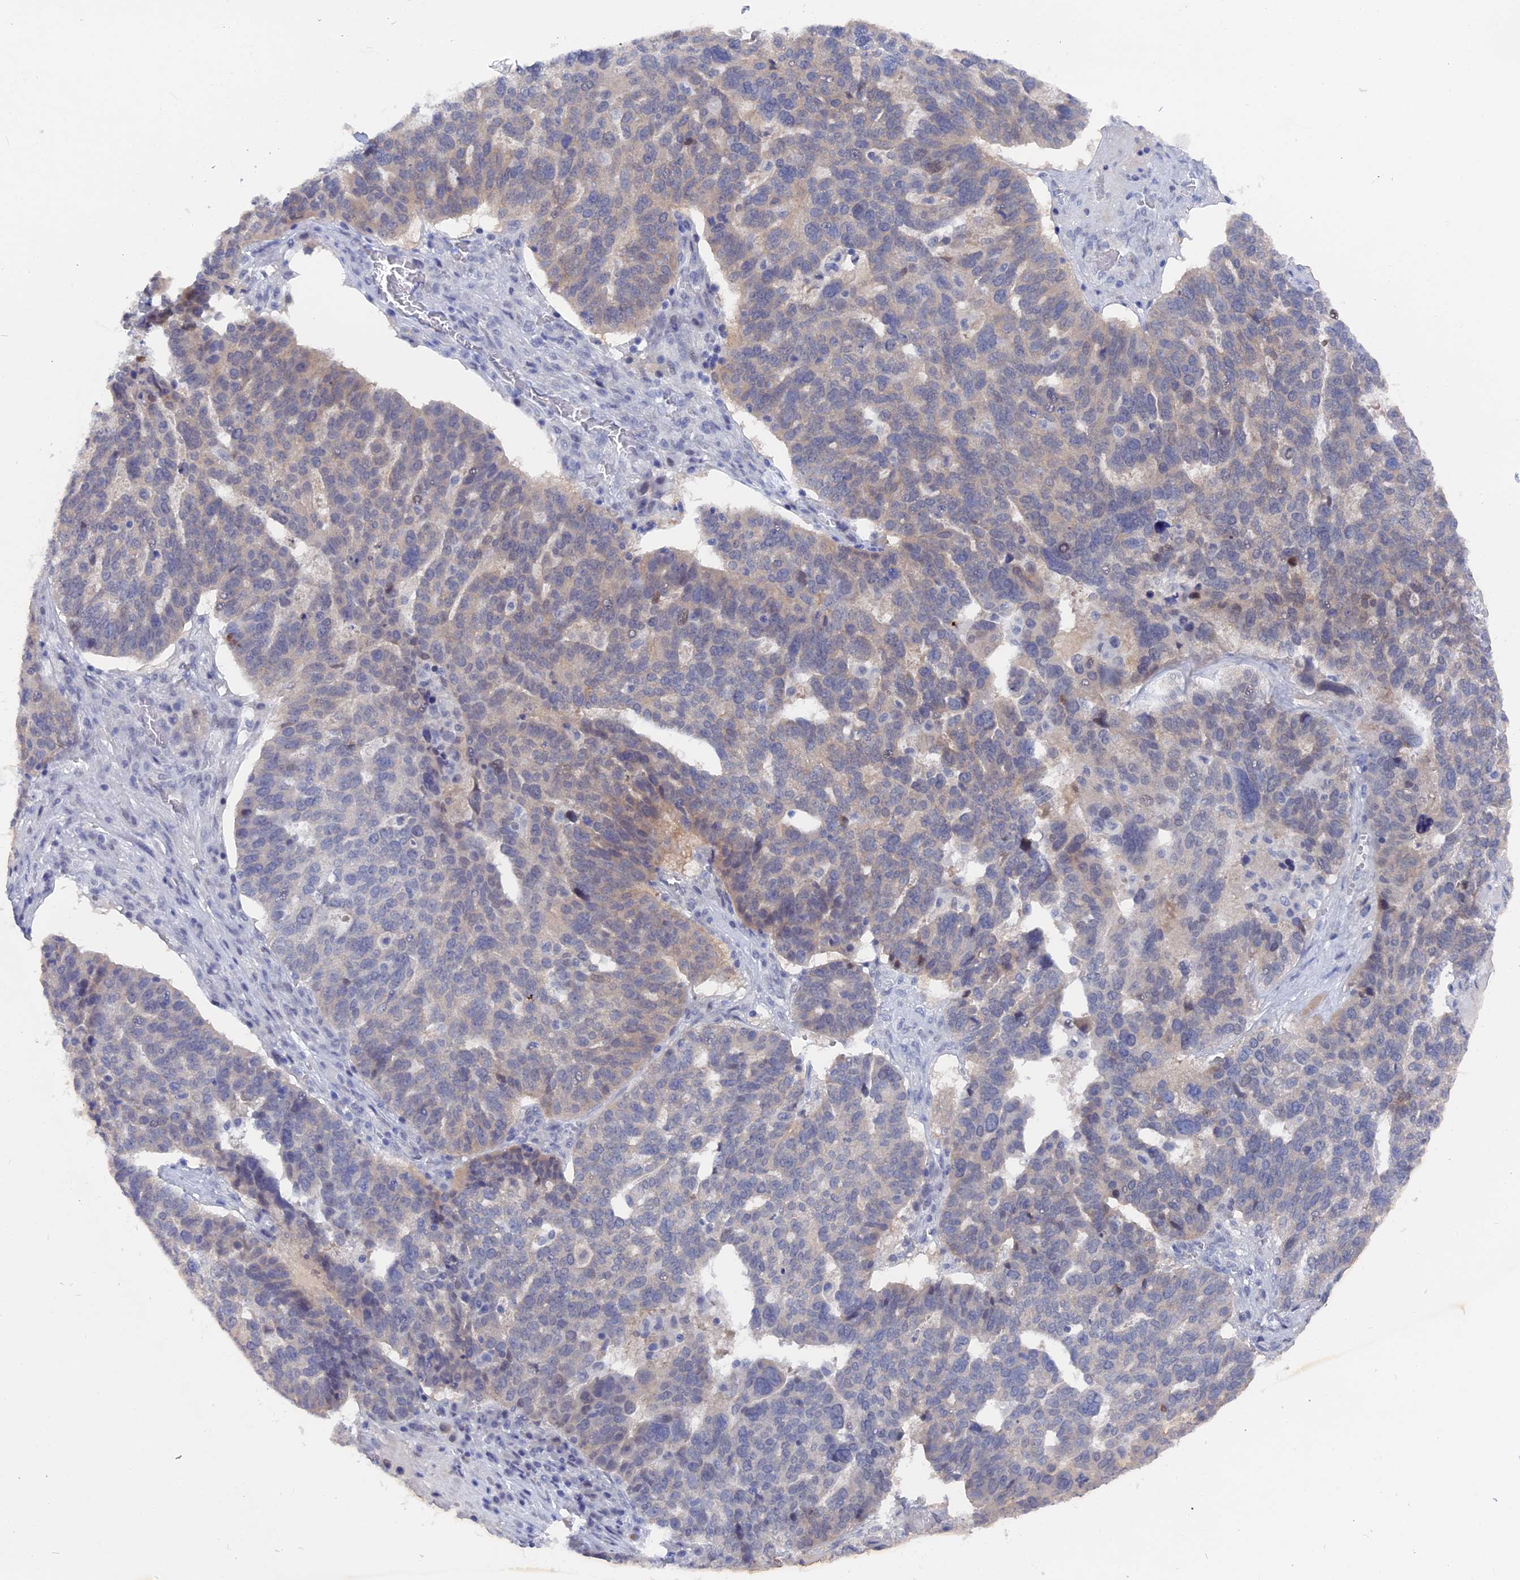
{"staining": {"intensity": "weak", "quantity": "<25%", "location": "cytoplasmic/membranous"}, "tissue": "ovarian cancer", "cell_type": "Tumor cells", "image_type": "cancer", "snomed": [{"axis": "morphology", "description": "Cystadenocarcinoma, serous, NOS"}, {"axis": "topography", "description": "Ovary"}], "caption": "Tumor cells show no significant protein expression in ovarian cancer.", "gene": "DACT3", "patient": {"sex": "female", "age": 59}}